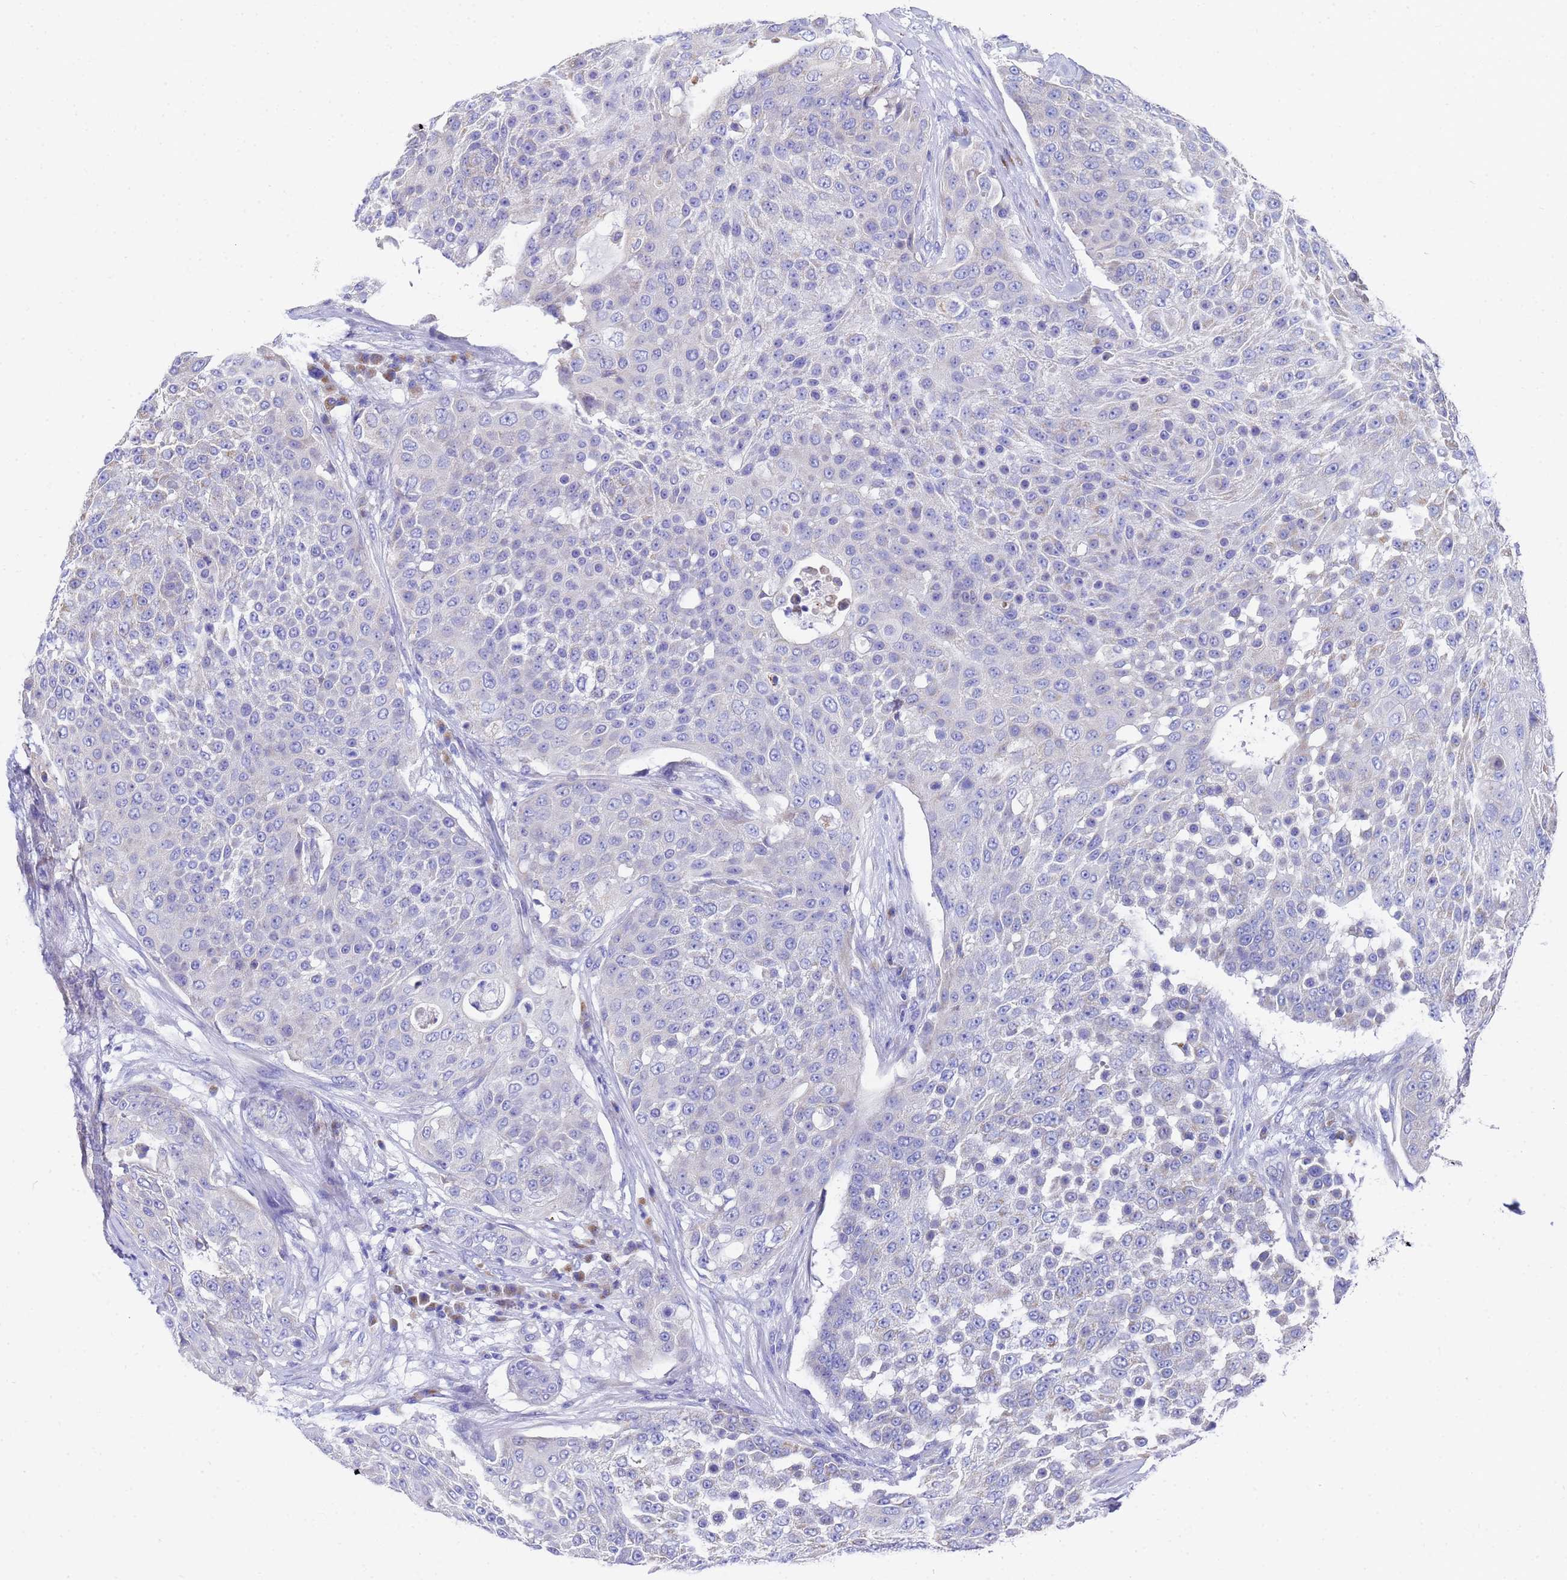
{"staining": {"intensity": "negative", "quantity": "none", "location": "none"}, "tissue": "urothelial cancer", "cell_type": "Tumor cells", "image_type": "cancer", "snomed": [{"axis": "morphology", "description": "Urothelial carcinoma, High grade"}, {"axis": "topography", "description": "Urinary bladder"}], "caption": "Tumor cells show no significant staining in urothelial carcinoma (high-grade).", "gene": "TM4SF4", "patient": {"sex": "female", "age": 63}}